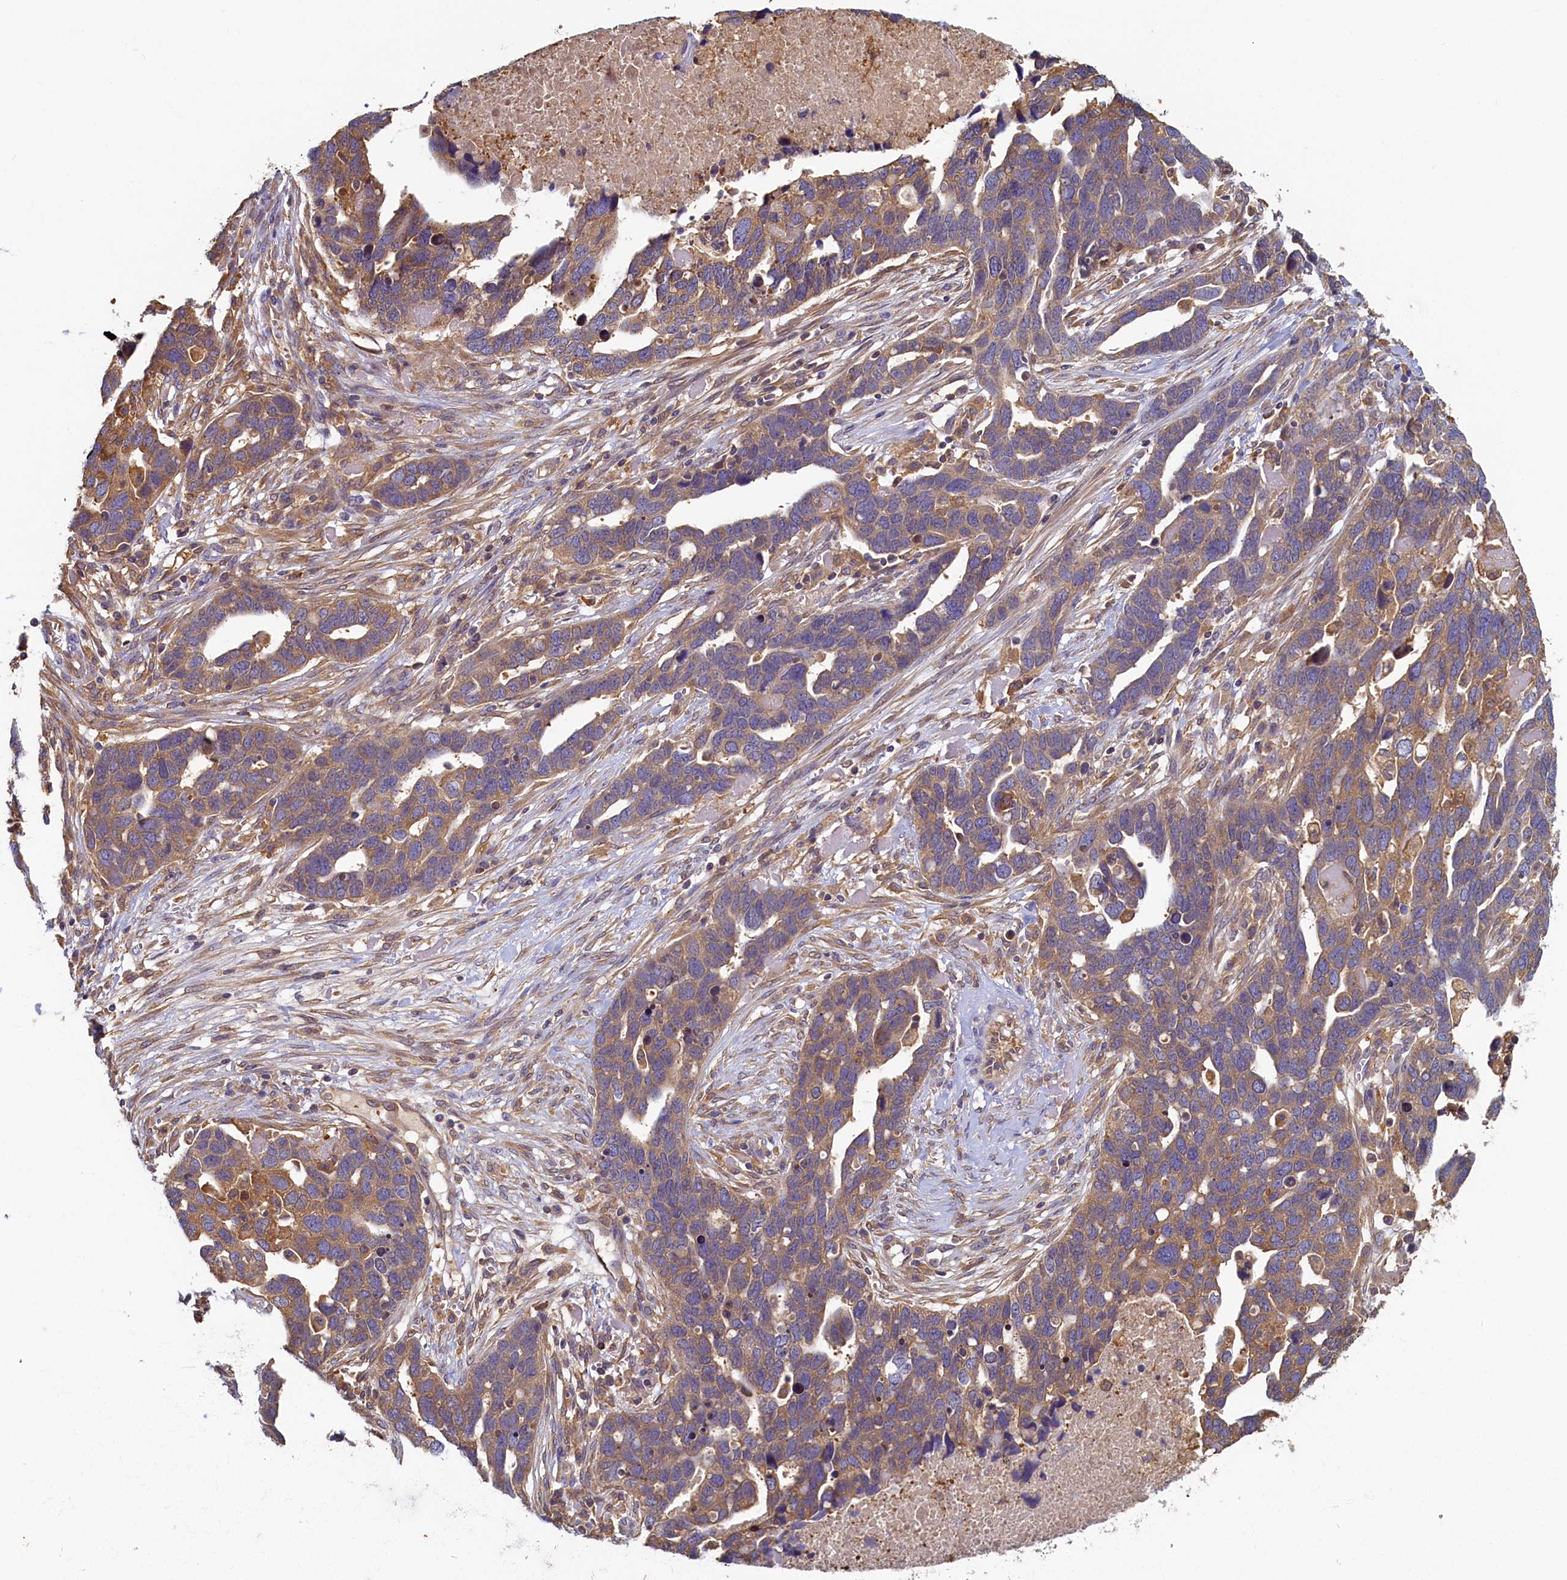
{"staining": {"intensity": "moderate", "quantity": ">75%", "location": "cytoplasmic/membranous"}, "tissue": "ovarian cancer", "cell_type": "Tumor cells", "image_type": "cancer", "snomed": [{"axis": "morphology", "description": "Cystadenocarcinoma, serous, NOS"}, {"axis": "topography", "description": "Ovary"}], "caption": "Ovarian cancer stained for a protein displays moderate cytoplasmic/membranous positivity in tumor cells.", "gene": "TIMM8B", "patient": {"sex": "female", "age": 54}}